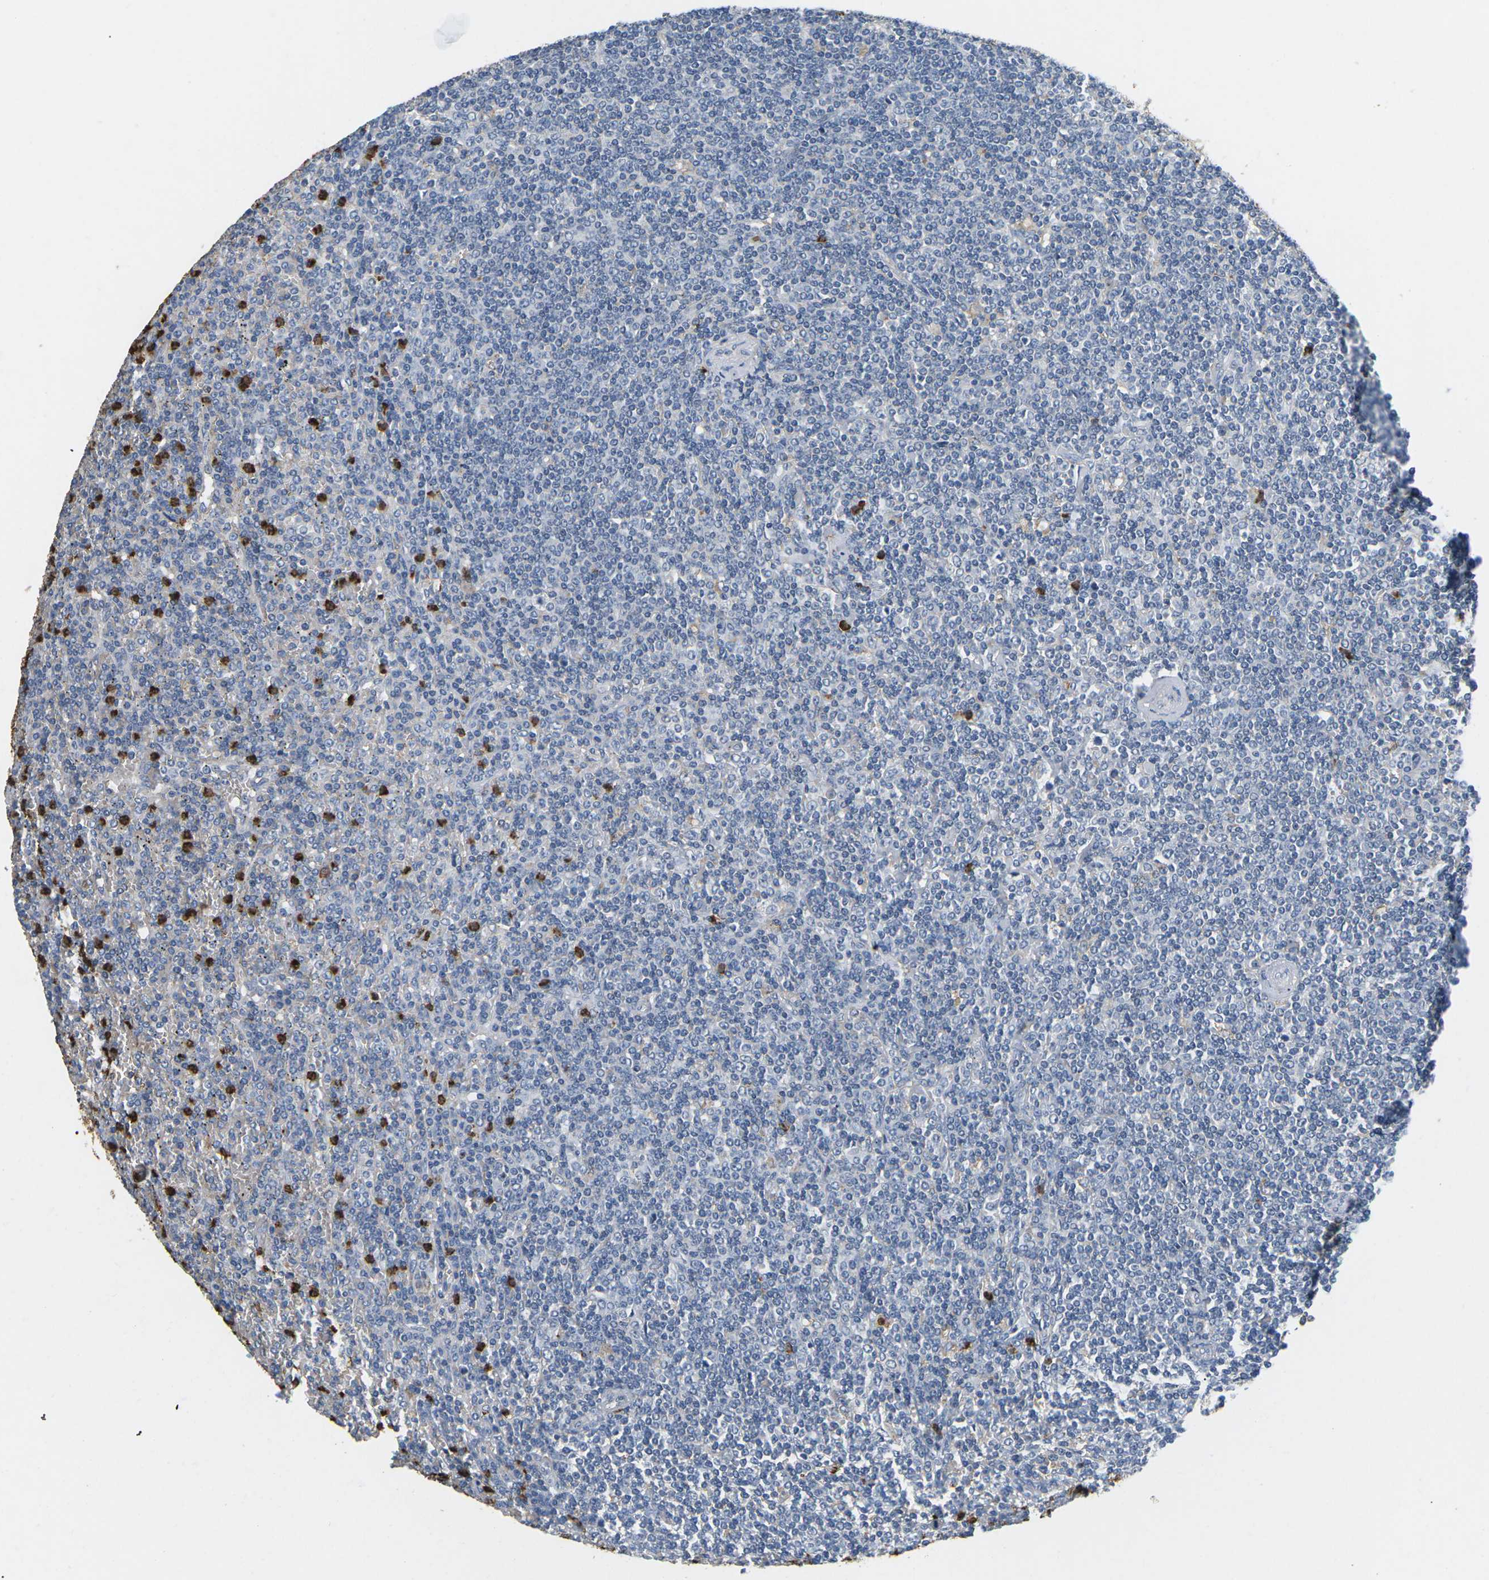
{"staining": {"intensity": "negative", "quantity": "none", "location": "none"}, "tissue": "lymphoma", "cell_type": "Tumor cells", "image_type": "cancer", "snomed": [{"axis": "morphology", "description": "Malignant lymphoma, non-Hodgkin's type, Low grade"}, {"axis": "topography", "description": "Spleen"}], "caption": "The photomicrograph shows no staining of tumor cells in low-grade malignant lymphoma, non-Hodgkin's type.", "gene": "ADM", "patient": {"sex": "female", "age": 19}}